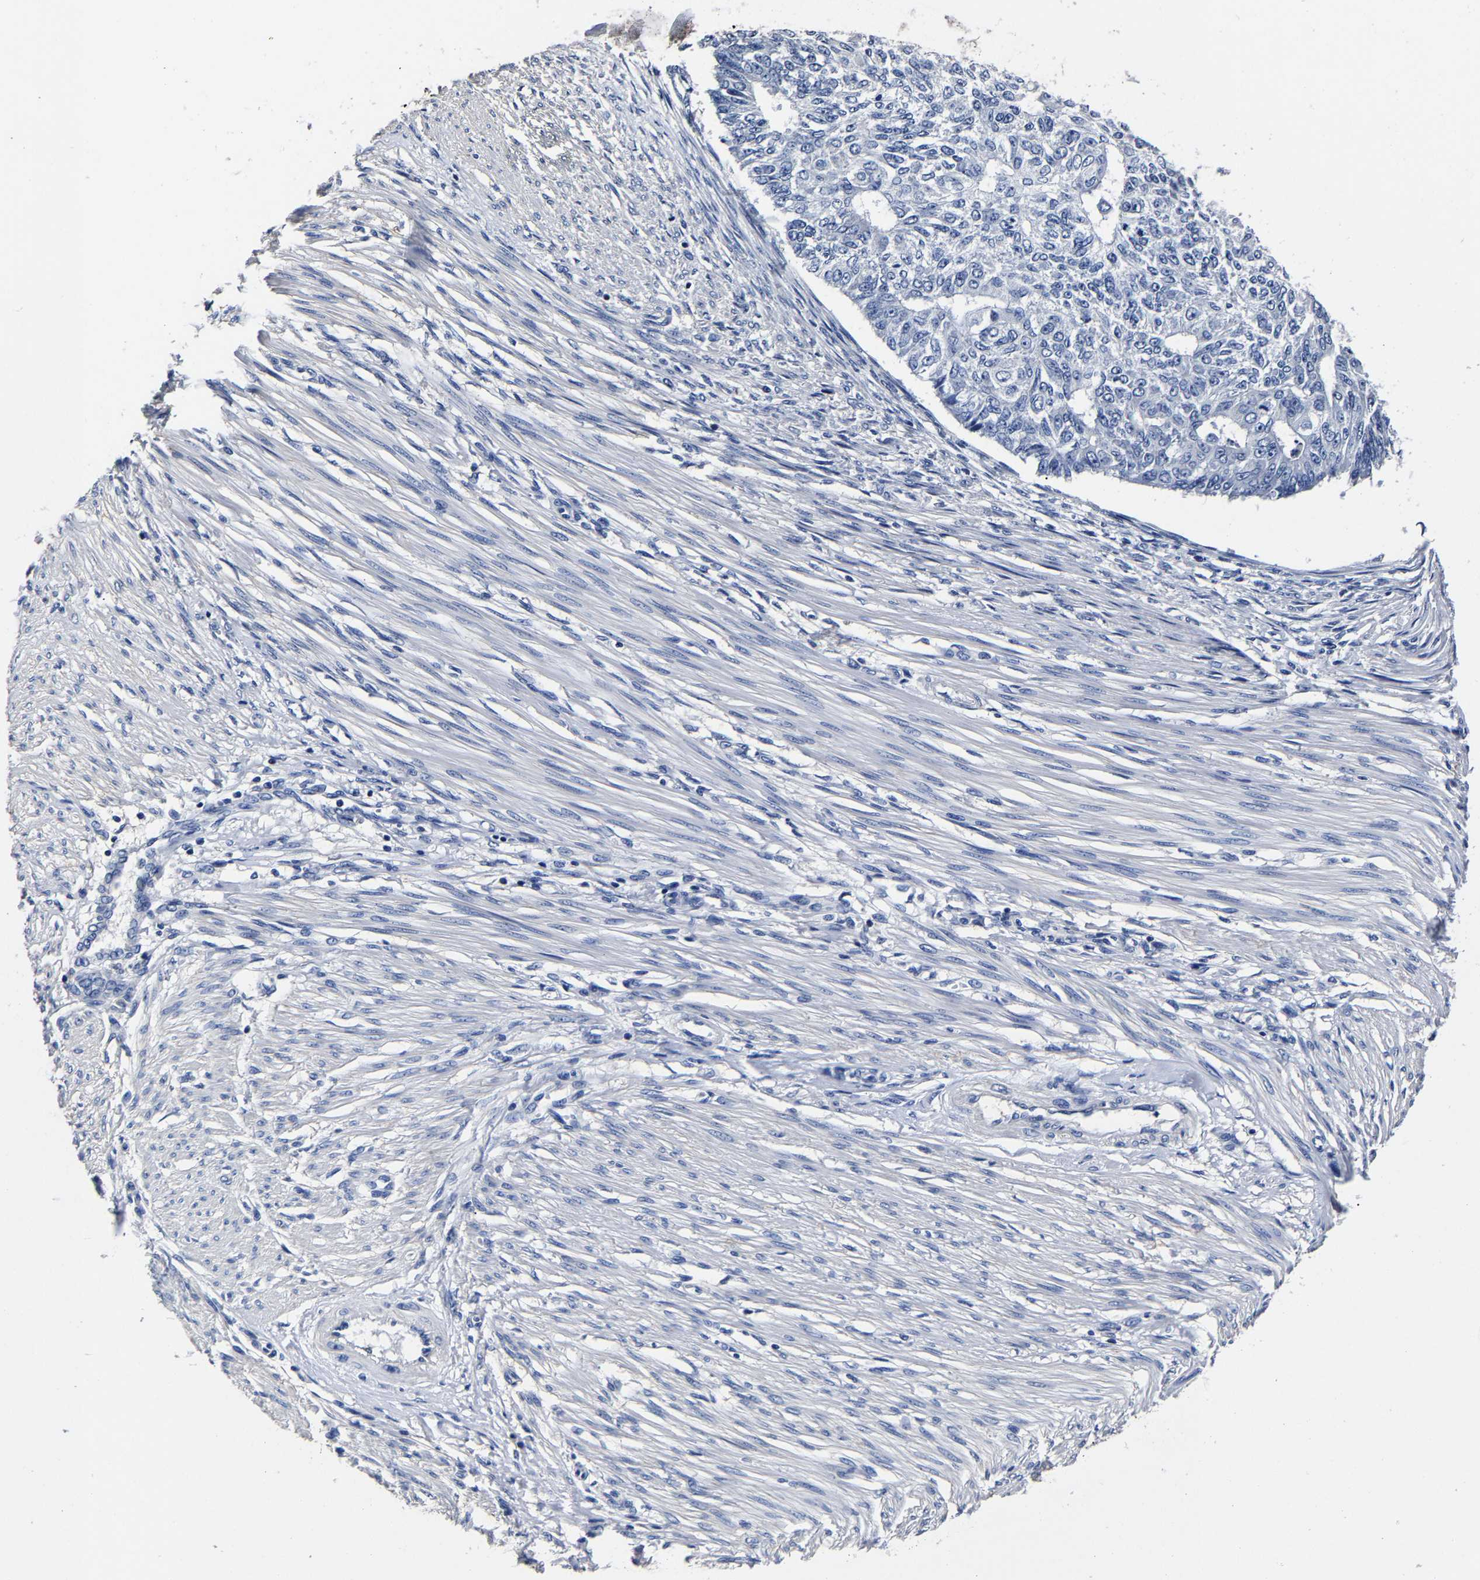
{"staining": {"intensity": "negative", "quantity": "none", "location": "none"}, "tissue": "endometrial cancer", "cell_type": "Tumor cells", "image_type": "cancer", "snomed": [{"axis": "morphology", "description": "Adenocarcinoma, NOS"}, {"axis": "topography", "description": "Endometrium"}], "caption": "A high-resolution histopathology image shows immunohistochemistry staining of endometrial cancer (adenocarcinoma), which displays no significant staining in tumor cells.", "gene": "AKAP4", "patient": {"sex": "female", "age": 32}}